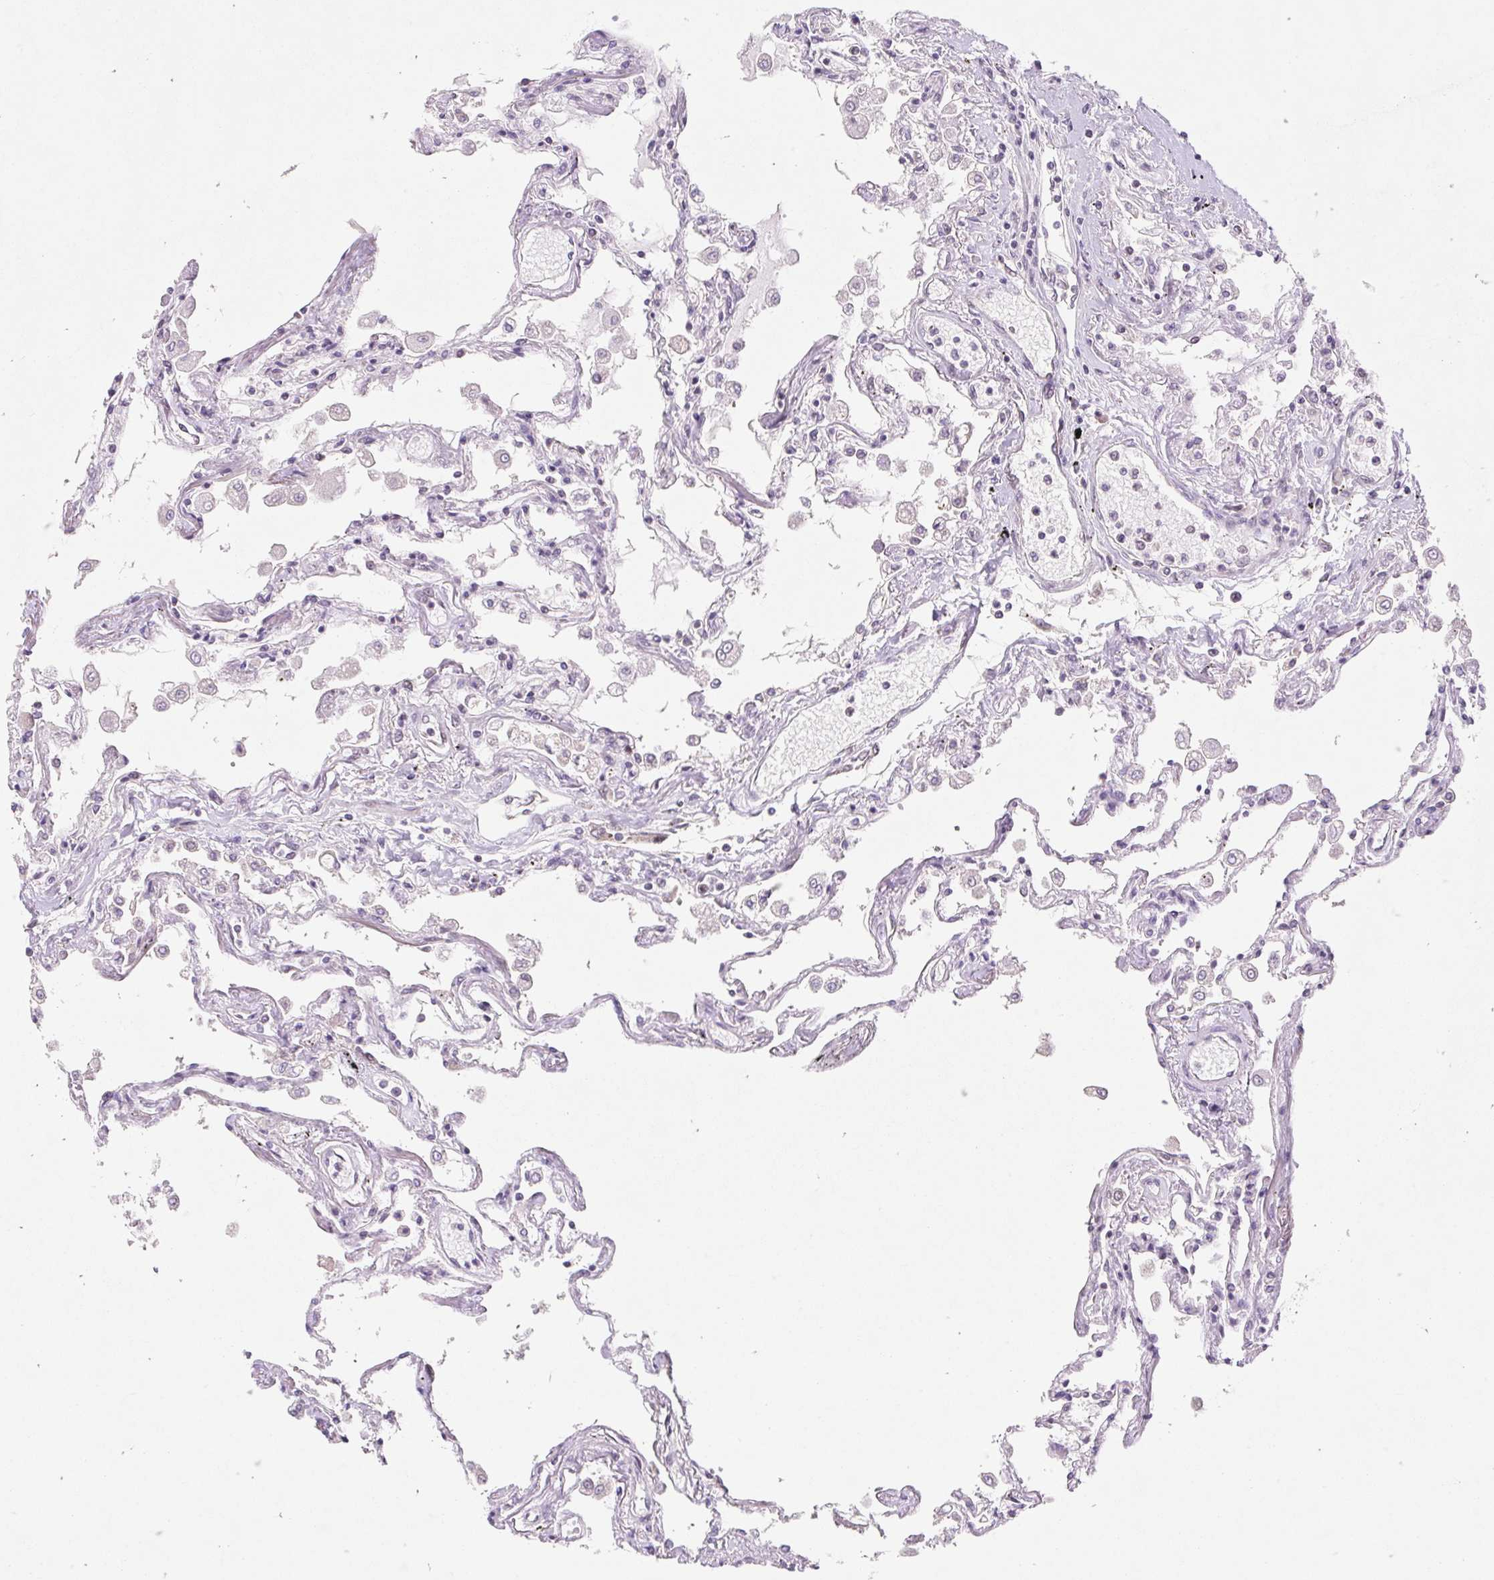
{"staining": {"intensity": "moderate", "quantity": "25%-75%", "location": "cytoplasmic/membranous"}, "tissue": "lung", "cell_type": "Alveolar cells", "image_type": "normal", "snomed": [{"axis": "morphology", "description": "Normal tissue, NOS"}, {"axis": "morphology", "description": "Adenocarcinoma, NOS"}, {"axis": "topography", "description": "Cartilage tissue"}, {"axis": "topography", "description": "Lung"}], "caption": "Immunohistochemical staining of unremarkable lung demonstrates moderate cytoplasmic/membranous protein positivity in approximately 25%-75% of alveolar cells. (DAB IHC, brown staining for protein, blue staining for nuclei).", "gene": "HFE", "patient": {"sex": "female", "age": 67}}